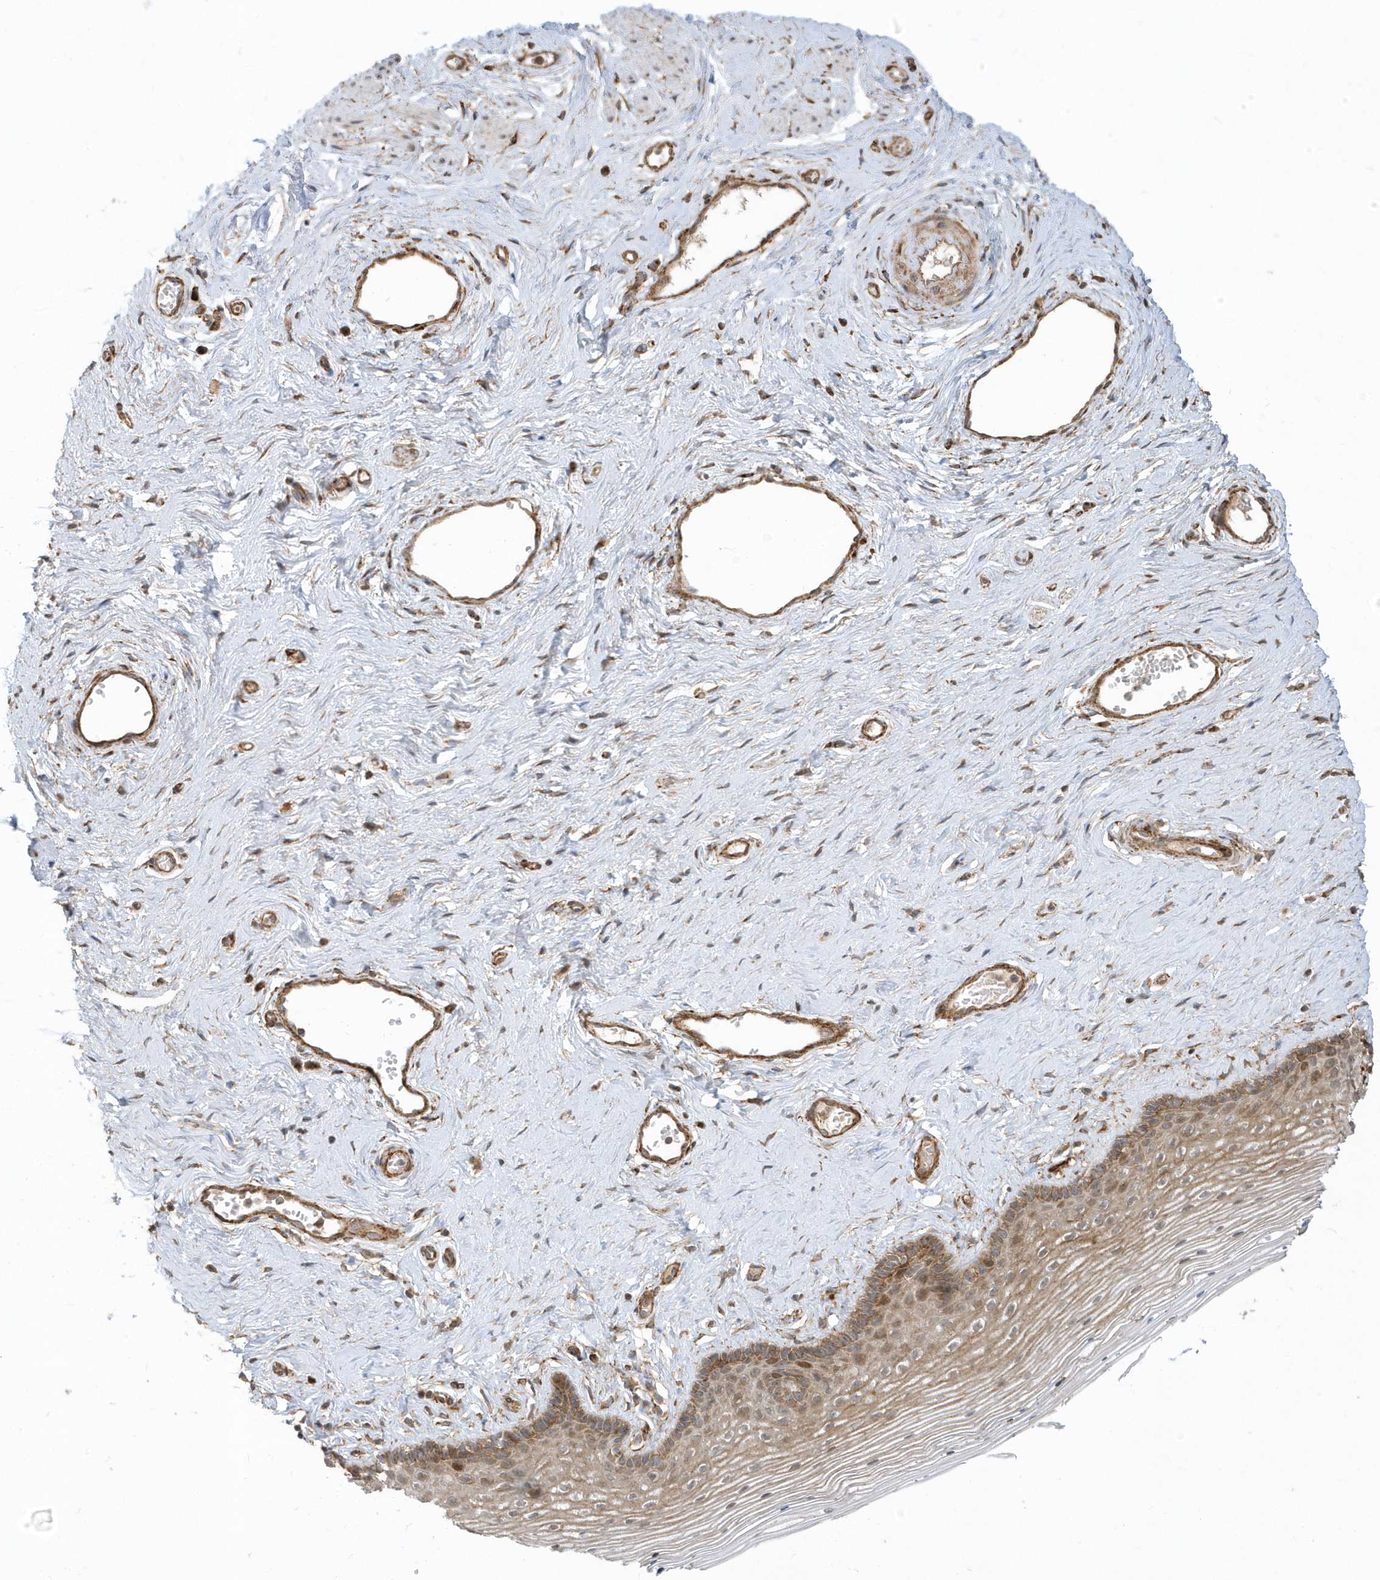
{"staining": {"intensity": "moderate", "quantity": ">75%", "location": "cytoplasmic/membranous,nuclear"}, "tissue": "vagina", "cell_type": "Squamous epithelial cells", "image_type": "normal", "snomed": [{"axis": "morphology", "description": "Normal tissue, NOS"}, {"axis": "topography", "description": "Vagina"}], "caption": "Normal vagina was stained to show a protein in brown. There is medium levels of moderate cytoplasmic/membranous,nuclear expression in about >75% of squamous epithelial cells. The staining was performed using DAB, with brown indicating positive protein expression. Nuclei are stained blue with hematoxylin.", "gene": "HRH4", "patient": {"sex": "female", "age": 46}}